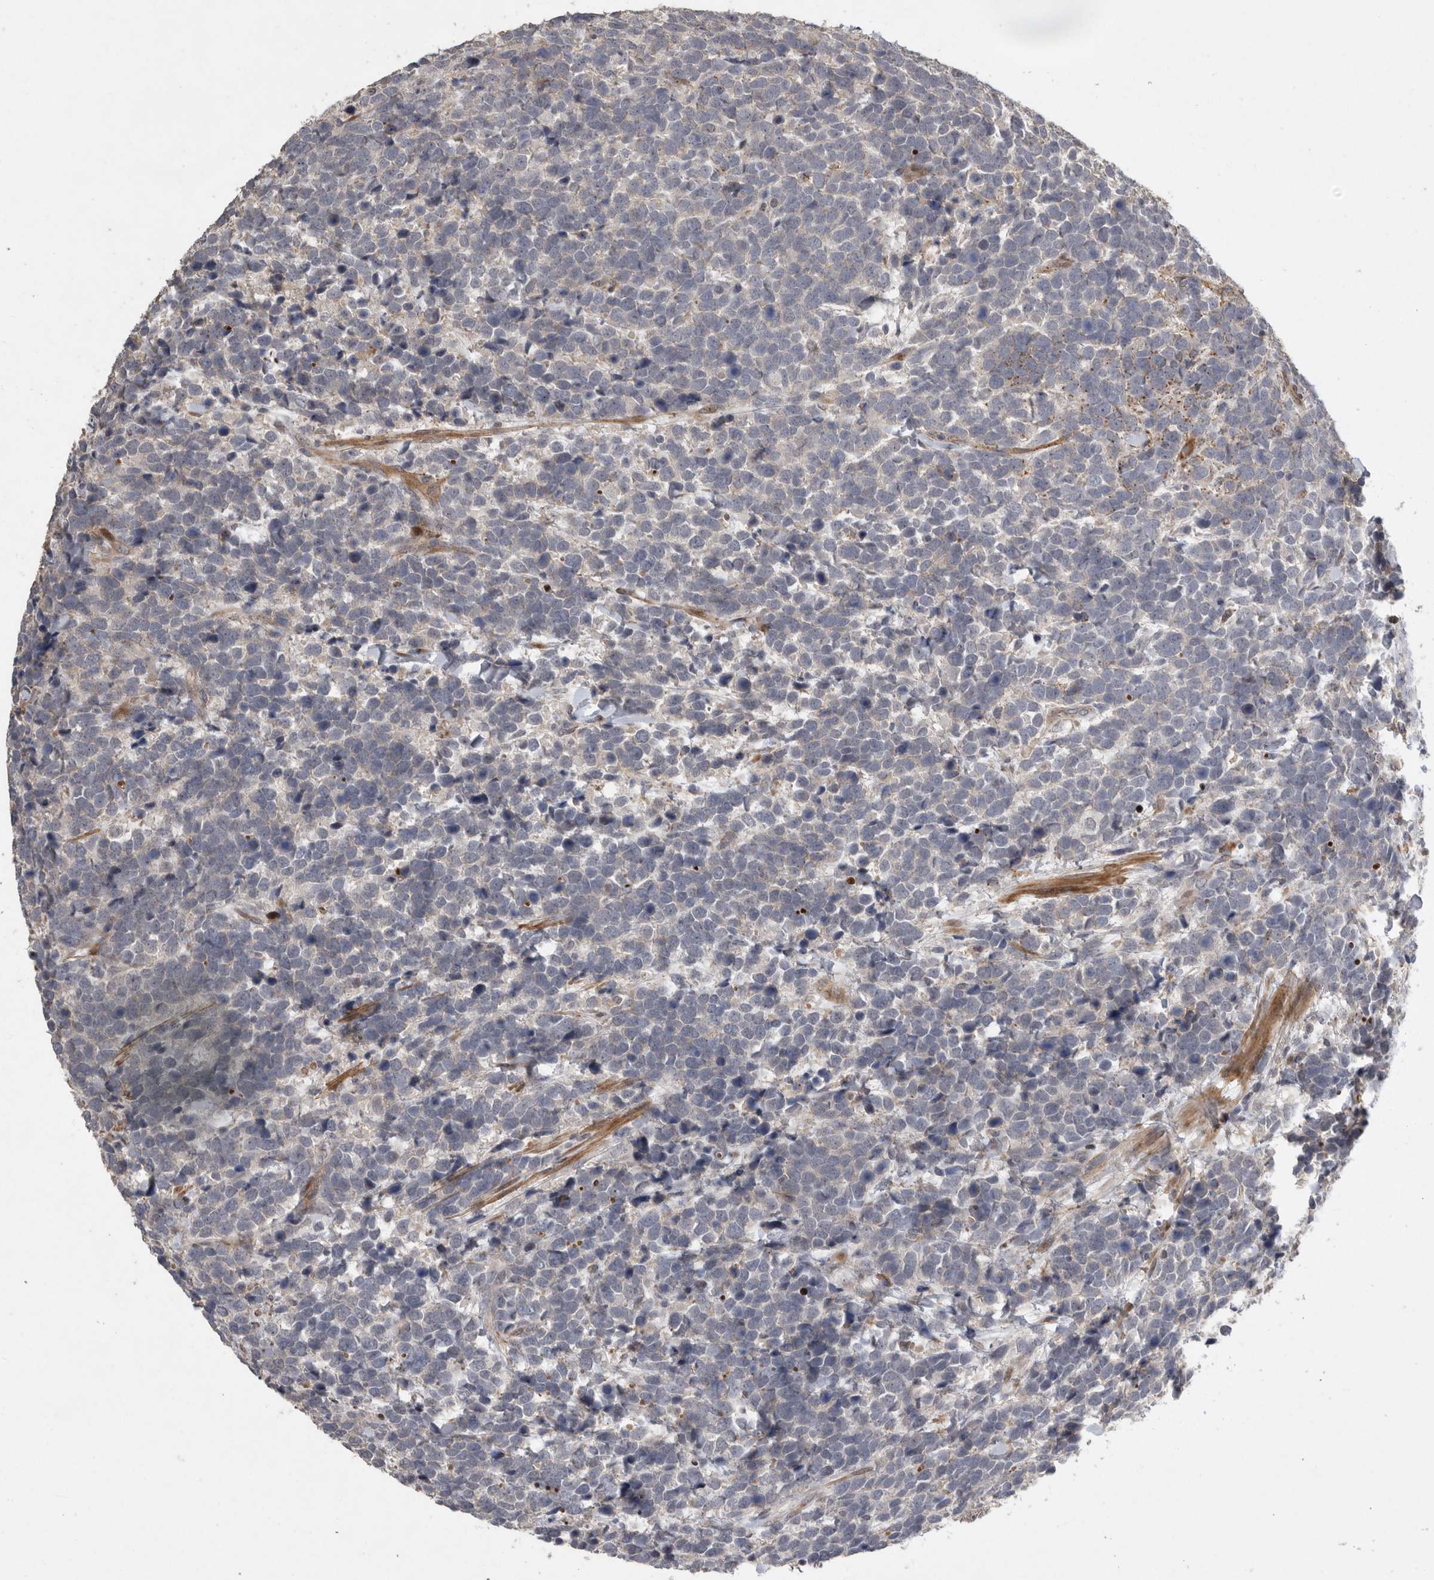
{"staining": {"intensity": "negative", "quantity": "none", "location": "none"}, "tissue": "urothelial cancer", "cell_type": "Tumor cells", "image_type": "cancer", "snomed": [{"axis": "morphology", "description": "Urothelial carcinoma, High grade"}, {"axis": "topography", "description": "Urinary bladder"}], "caption": "This image is of urothelial cancer stained with immunohistochemistry (IHC) to label a protein in brown with the nuclei are counter-stained blue. There is no positivity in tumor cells. The staining was performed using DAB (3,3'-diaminobenzidine) to visualize the protein expression in brown, while the nuclei were stained in blue with hematoxylin (Magnification: 20x).", "gene": "MPDZ", "patient": {"sex": "female", "age": 82}}